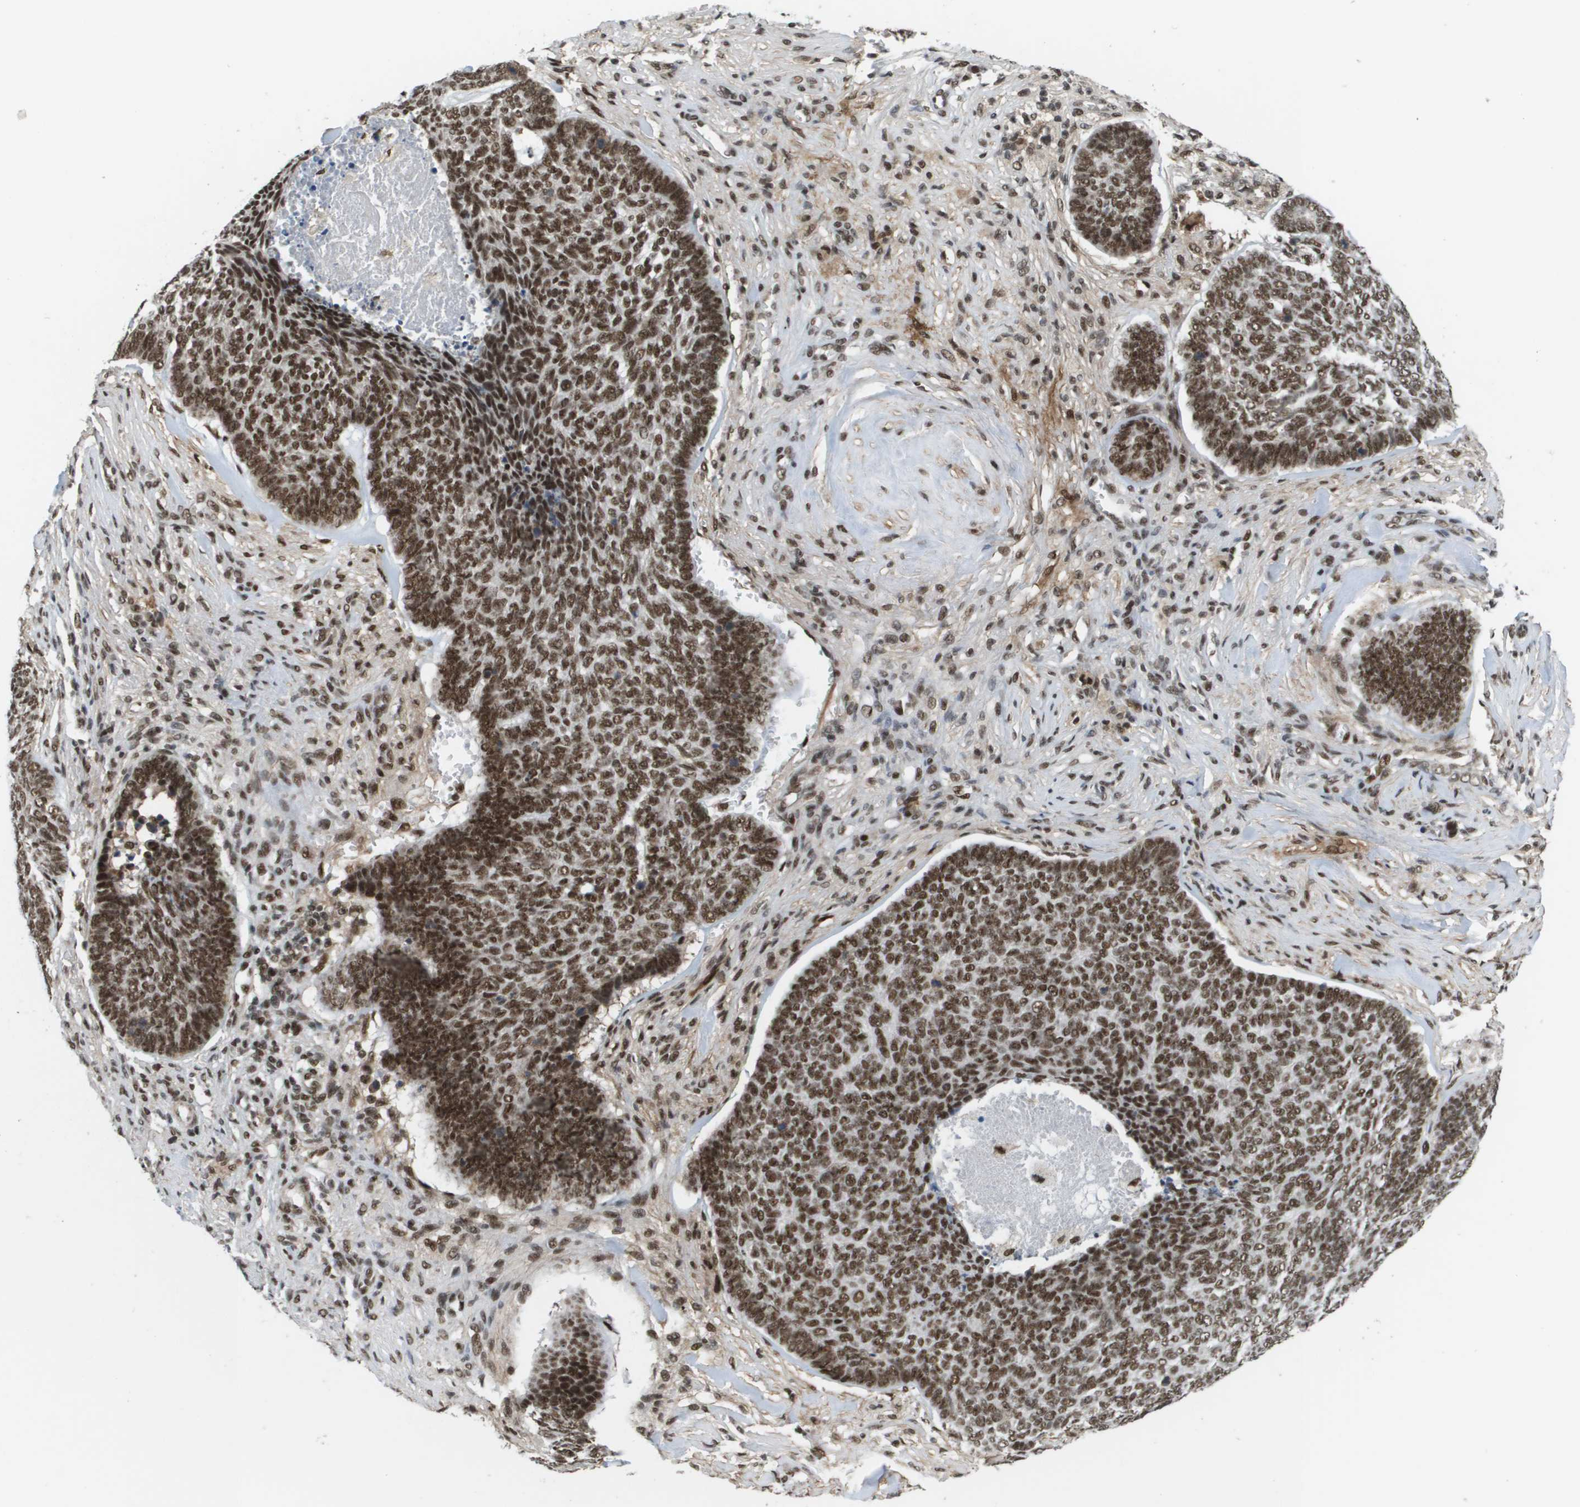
{"staining": {"intensity": "strong", "quantity": ">75%", "location": "nuclear"}, "tissue": "skin cancer", "cell_type": "Tumor cells", "image_type": "cancer", "snomed": [{"axis": "morphology", "description": "Basal cell carcinoma"}, {"axis": "topography", "description": "Skin"}], "caption": "Protein expression analysis of skin cancer exhibits strong nuclear positivity in approximately >75% of tumor cells. (Brightfield microscopy of DAB IHC at high magnification).", "gene": "PRCC", "patient": {"sex": "male", "age": 84}}